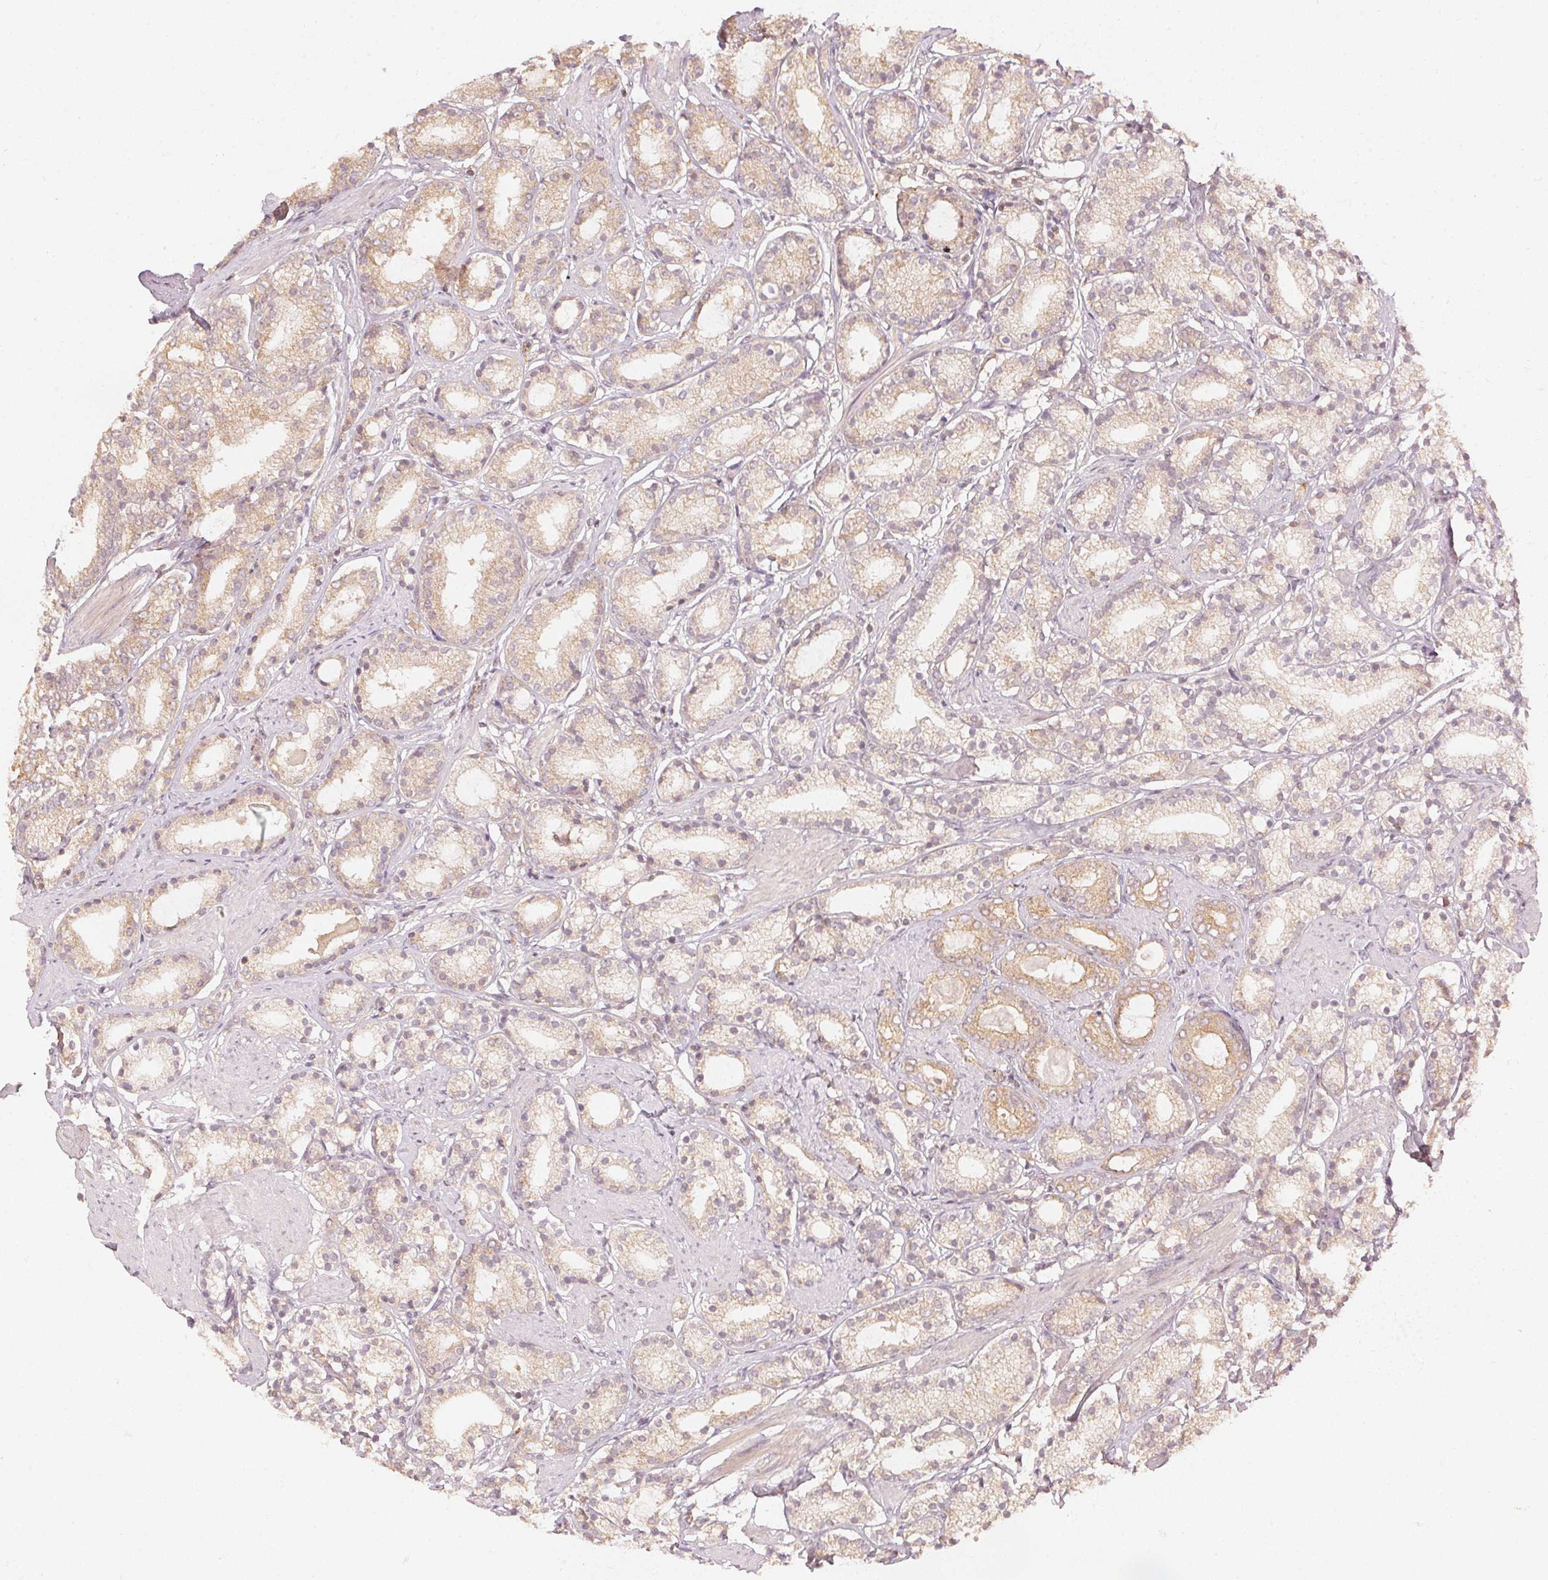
{"staining": {"intensity": "weak", "quantity": "25%-75%", "location": "cytoplasmic/membranous"}, "tissue": "prostate cancer", "cell_type": "Tumor cells", "image_type": "cancer", "snomed": [{"axis": "morphology", "description": "Adenocarcinoma, High grade"}, {"axis": "topography", "description": "Prostate"}], "caption": "DAB (3,3'-diaminobenzidine) immunohistochemical staining of high-grade adenocarcinoma (prostate) exhibits weak cytoplasmic/membranous protein expression in about 25%-75% of tumor cells.", "gene": "WDR54", "patient": {"sex": "male", "age": 63}}